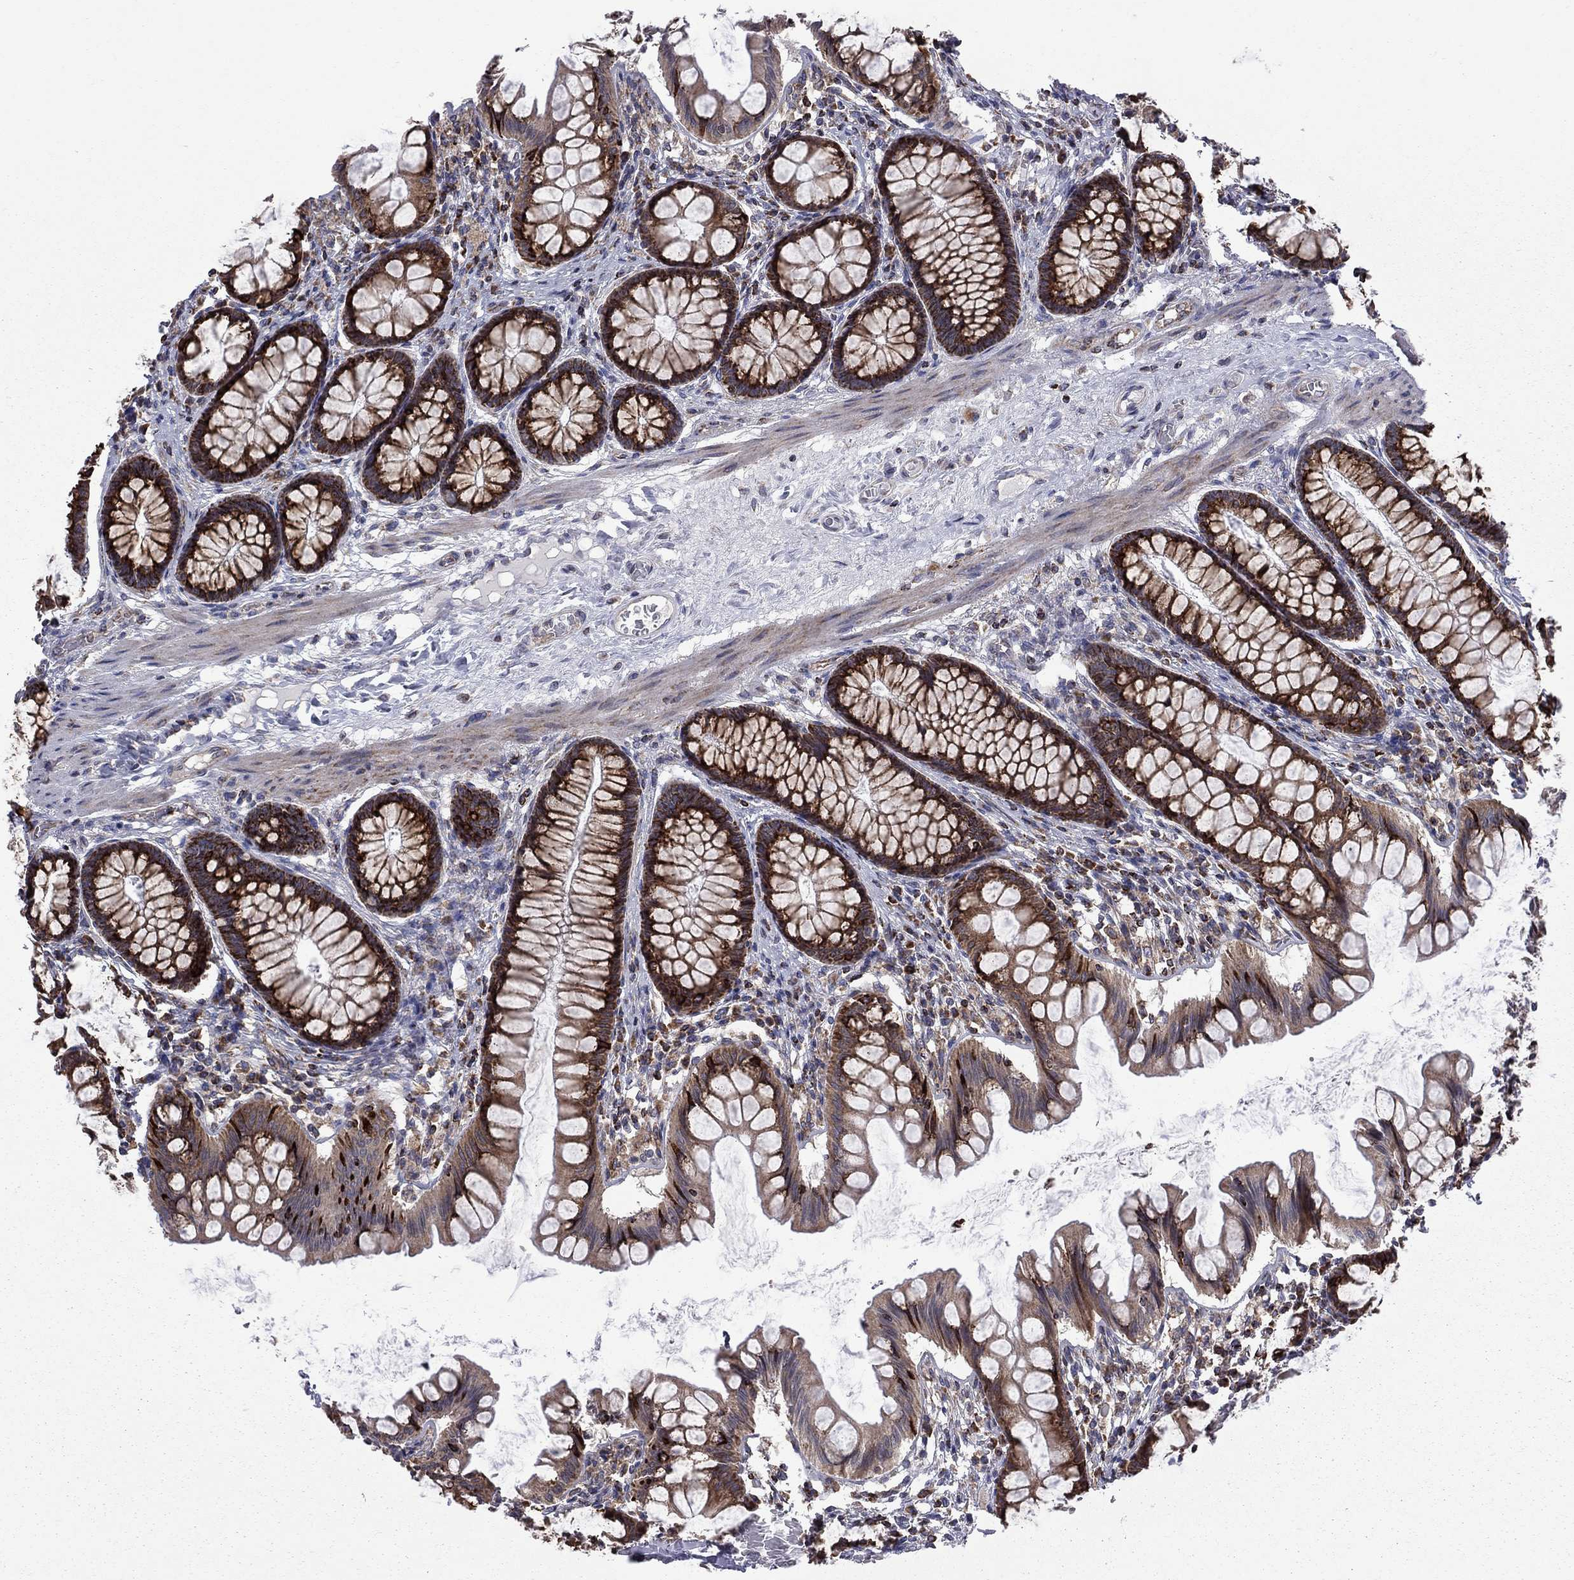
{"staining": {"intensity": "negative", "quantity": "none", "location": "none"}, "tissue": "colon", "cell_type": "Endothelial cells", "image_type": "normal", "snomed": [{"axis": "morphology", "description": "Normal tissue, NOS"}, {"axis": "topography", "description": "Colon"}], "caption": "Endothelial cells are negative for brown protein staining in unremarkable colon.", "gene": "CLPTM1", "patient": {"sex": "female", "age": 65}}